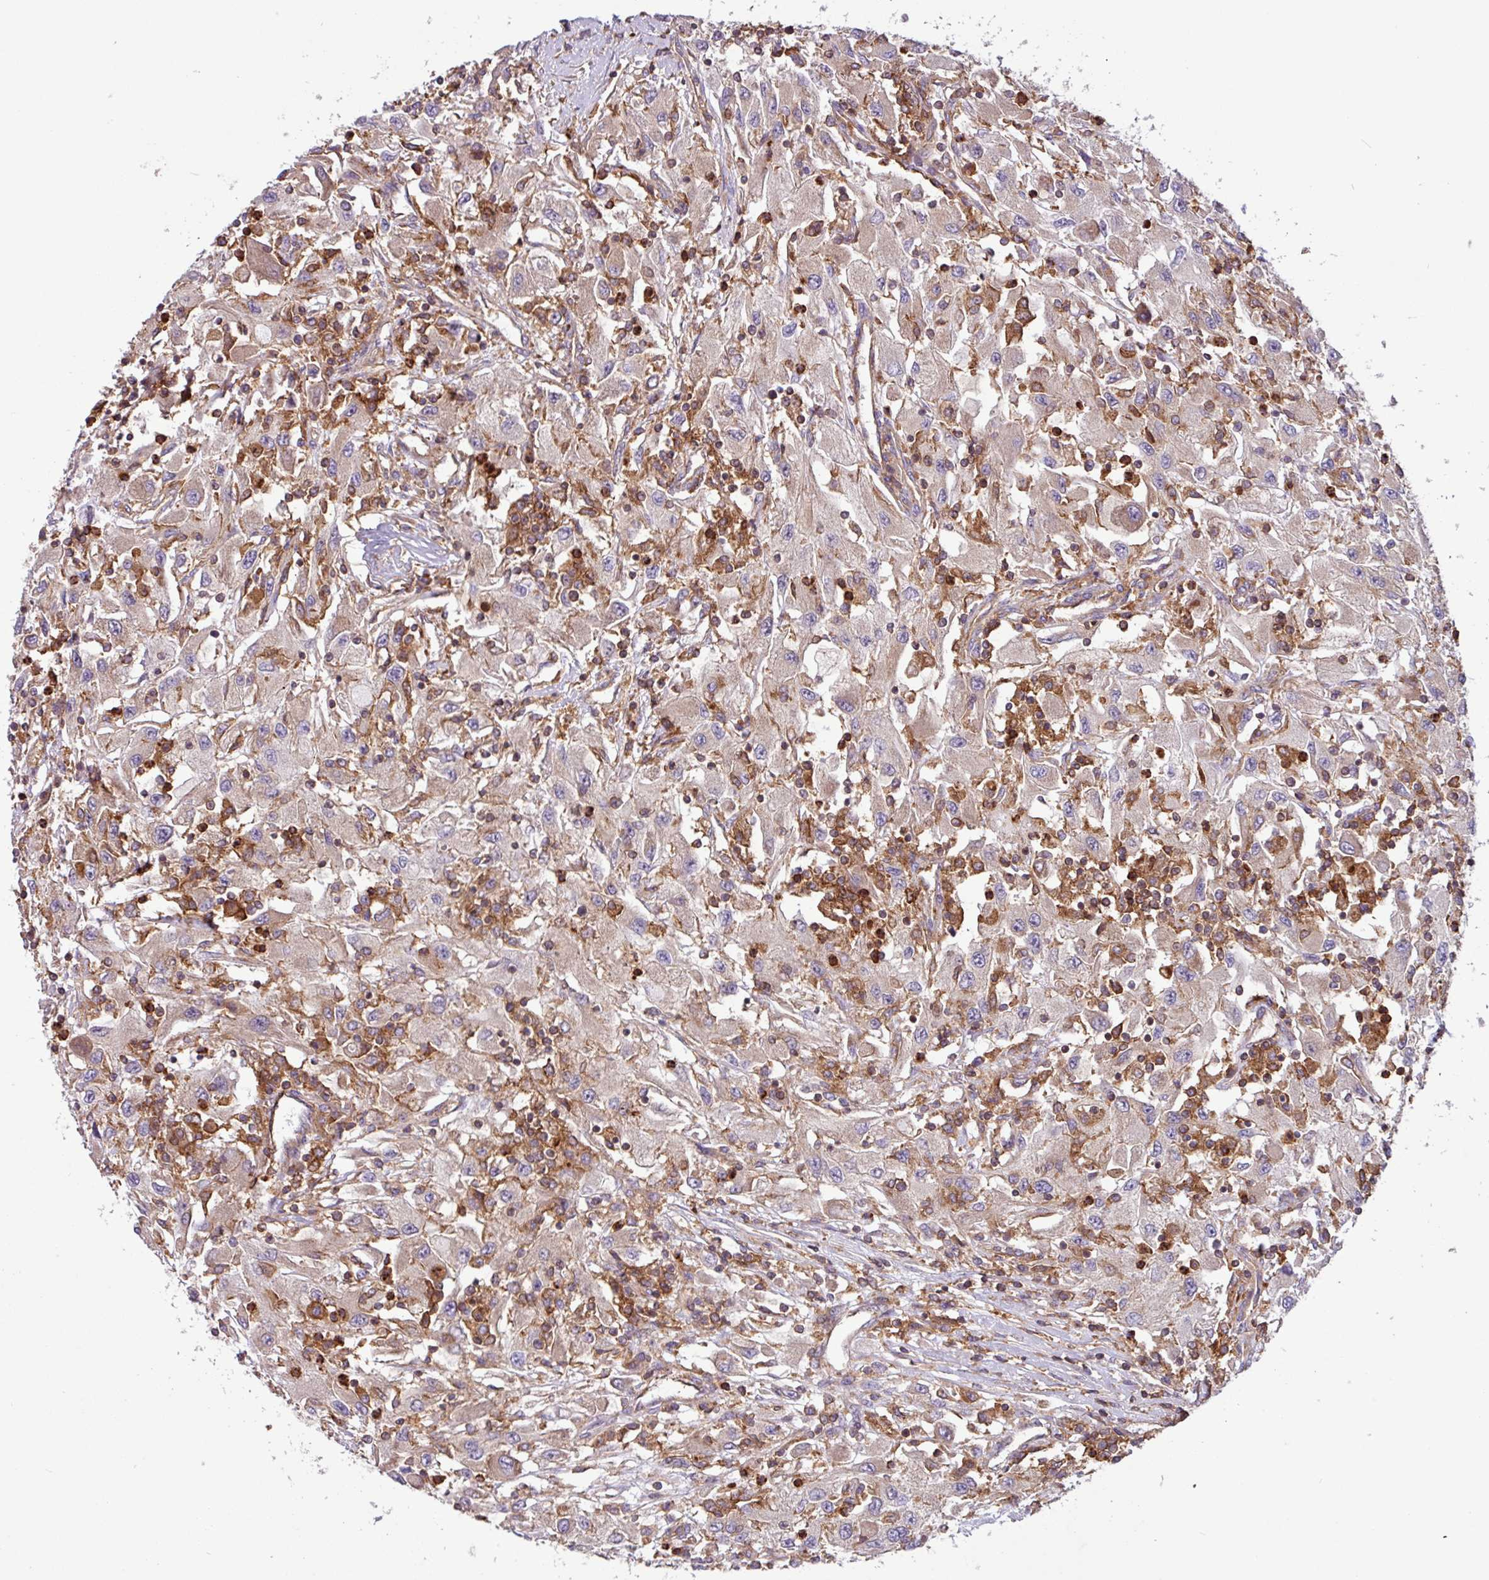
{"staining": {"intensity": "weak", "quantity": "<25%", "location": "cytoplasmic/membranous"}, "tissue": "renal cancer", "cell_type": "Tumor cells", "image_type": "cancer", "snomed": [{"axis": "morphology", "description": "Adenocarcinoma, NOS"}, {"axis": "topography", "description": "Kidney"}], "caption": "Immunohistochemistry photomicrograph of neoplastic tissue: renal cancer (adenocarcinoma) stained with DAB demonstrates no significant protein expression in tumor cells.", "gene": "ACTR3", "patient": {"sex": "female", "age": 67}}